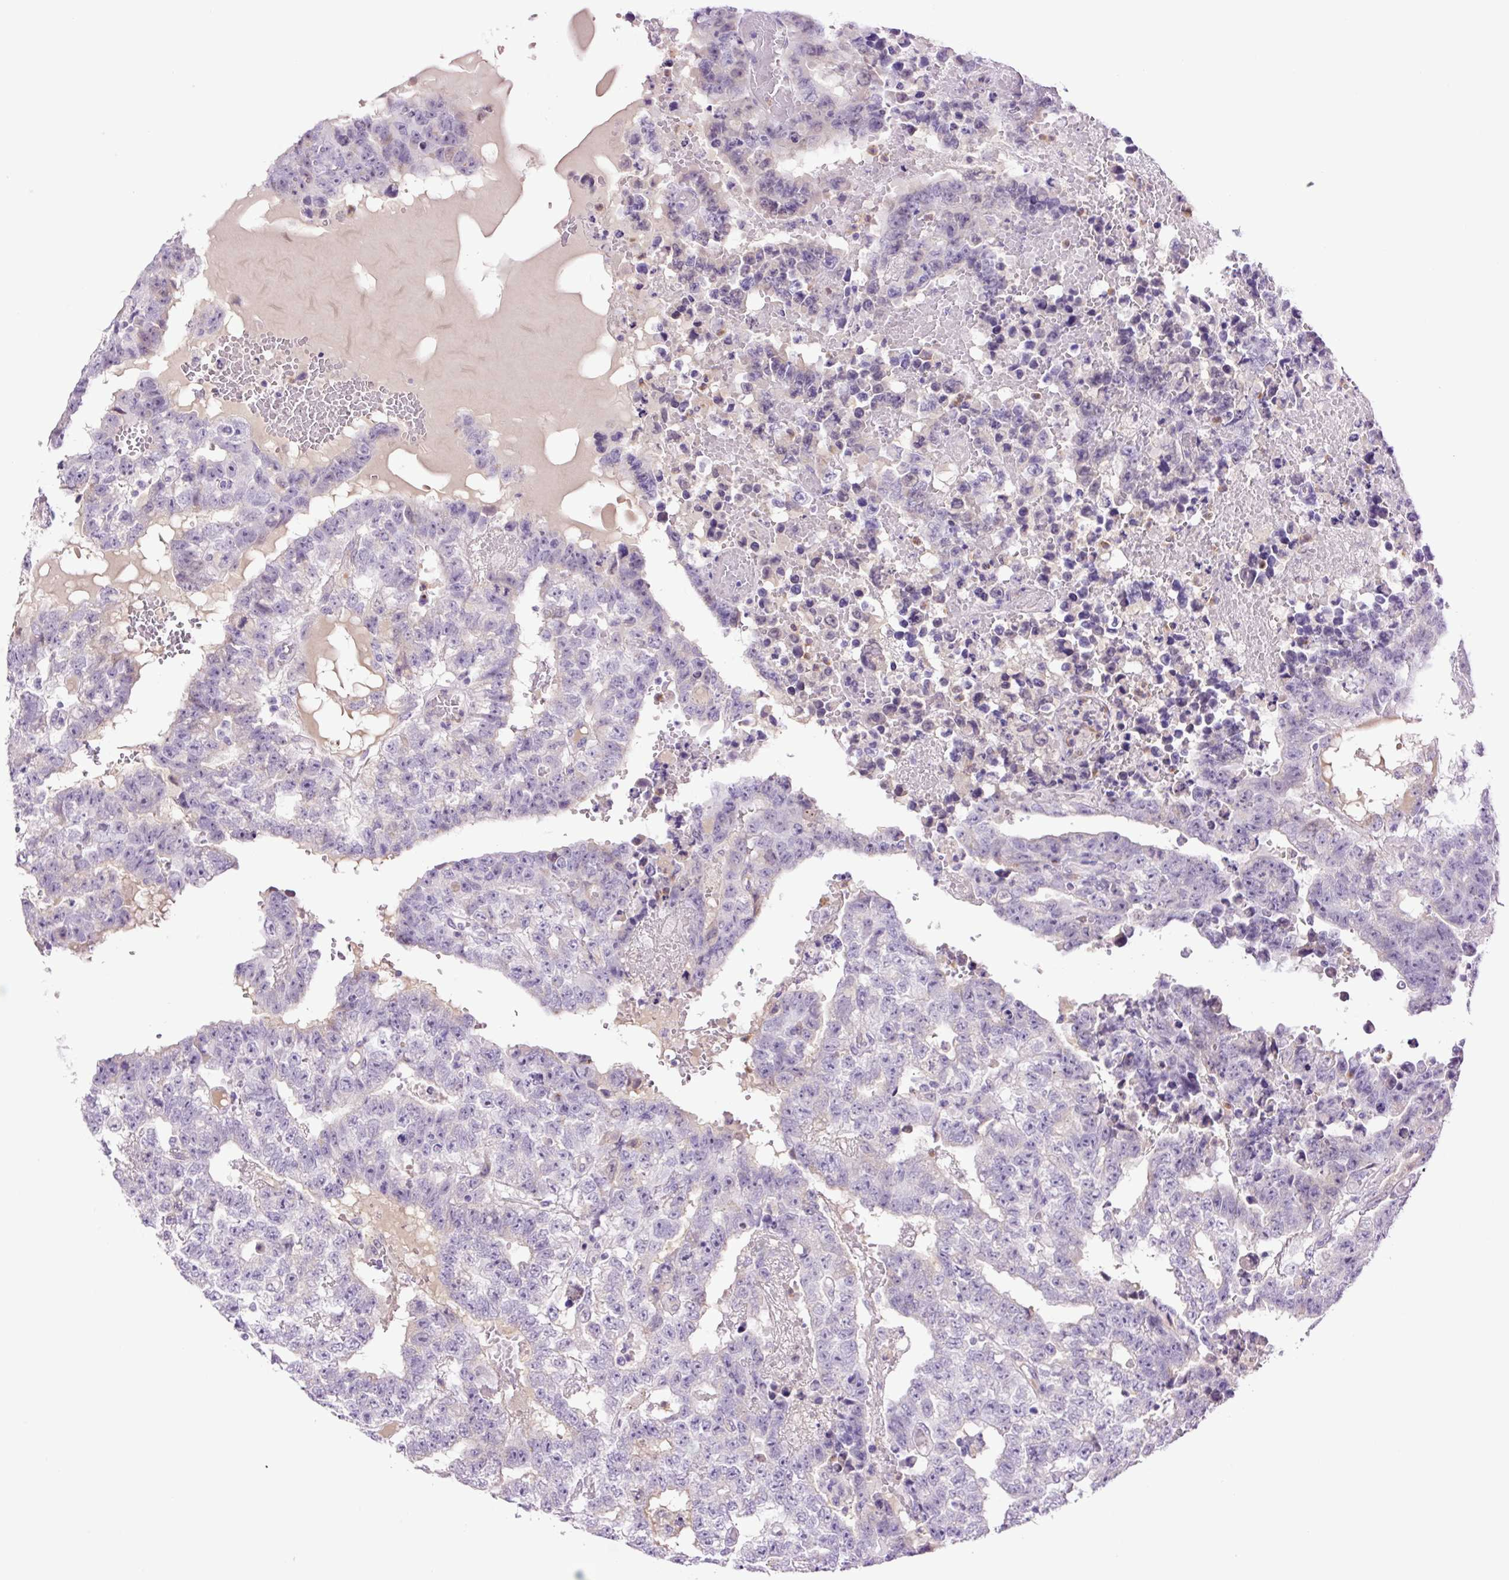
{"staining": {"intensity": "negative", "quantity": "none", "location": "none"}, "tissue": "testis cancer", "cell_type": "Tumor cells", "image_type": "cancer", "snomed": [{"axis": "morphology", "description": "Carcinoma, Embryonal, NOS"}, {"axis": "topography", "description": "Testis"}], "caption": "The photomicrograph displays no staining of tumor cells in testis embryonal carcinoma.", "gene": "MFSD3", "patient": {"sex": "male", "age": 25}}